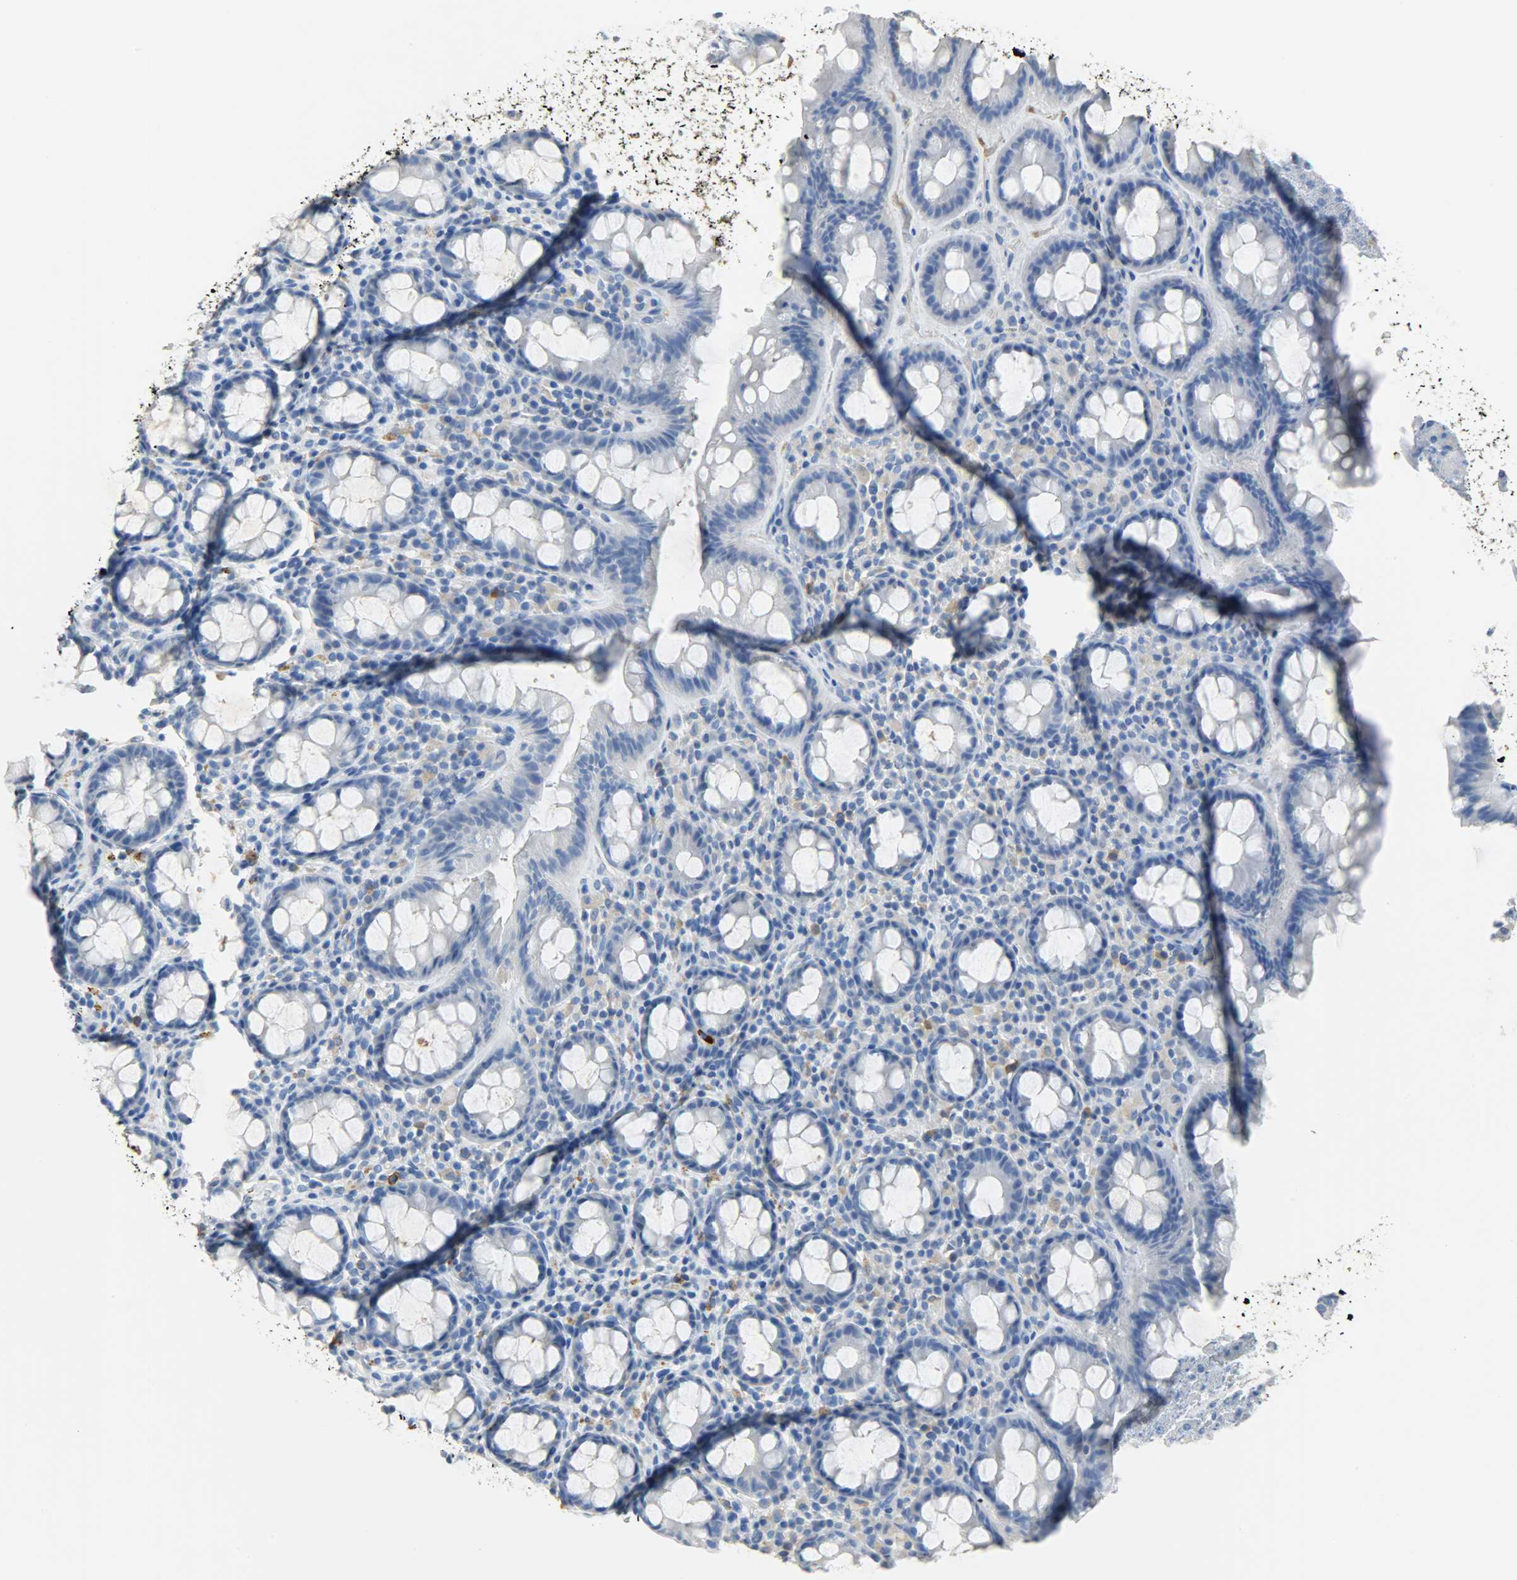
{"staining": {"intensity": "negative", "quantity": "none", "location": "none"}, "tissue": "rectum", "cell_type": "Glandular cells", "image_type": "normal", "snomed": [{"axis": "morphology", "description": "Normal tissue, NOS"}, {"axis": "topography", "description": "Rectum"}], "caption": "The immunohistochemistry (IHC) histopathology image has no significant positivity in glandular cells of rectum.", "gene": "CRP", "patient": {"sex": "male", "age": 92}}